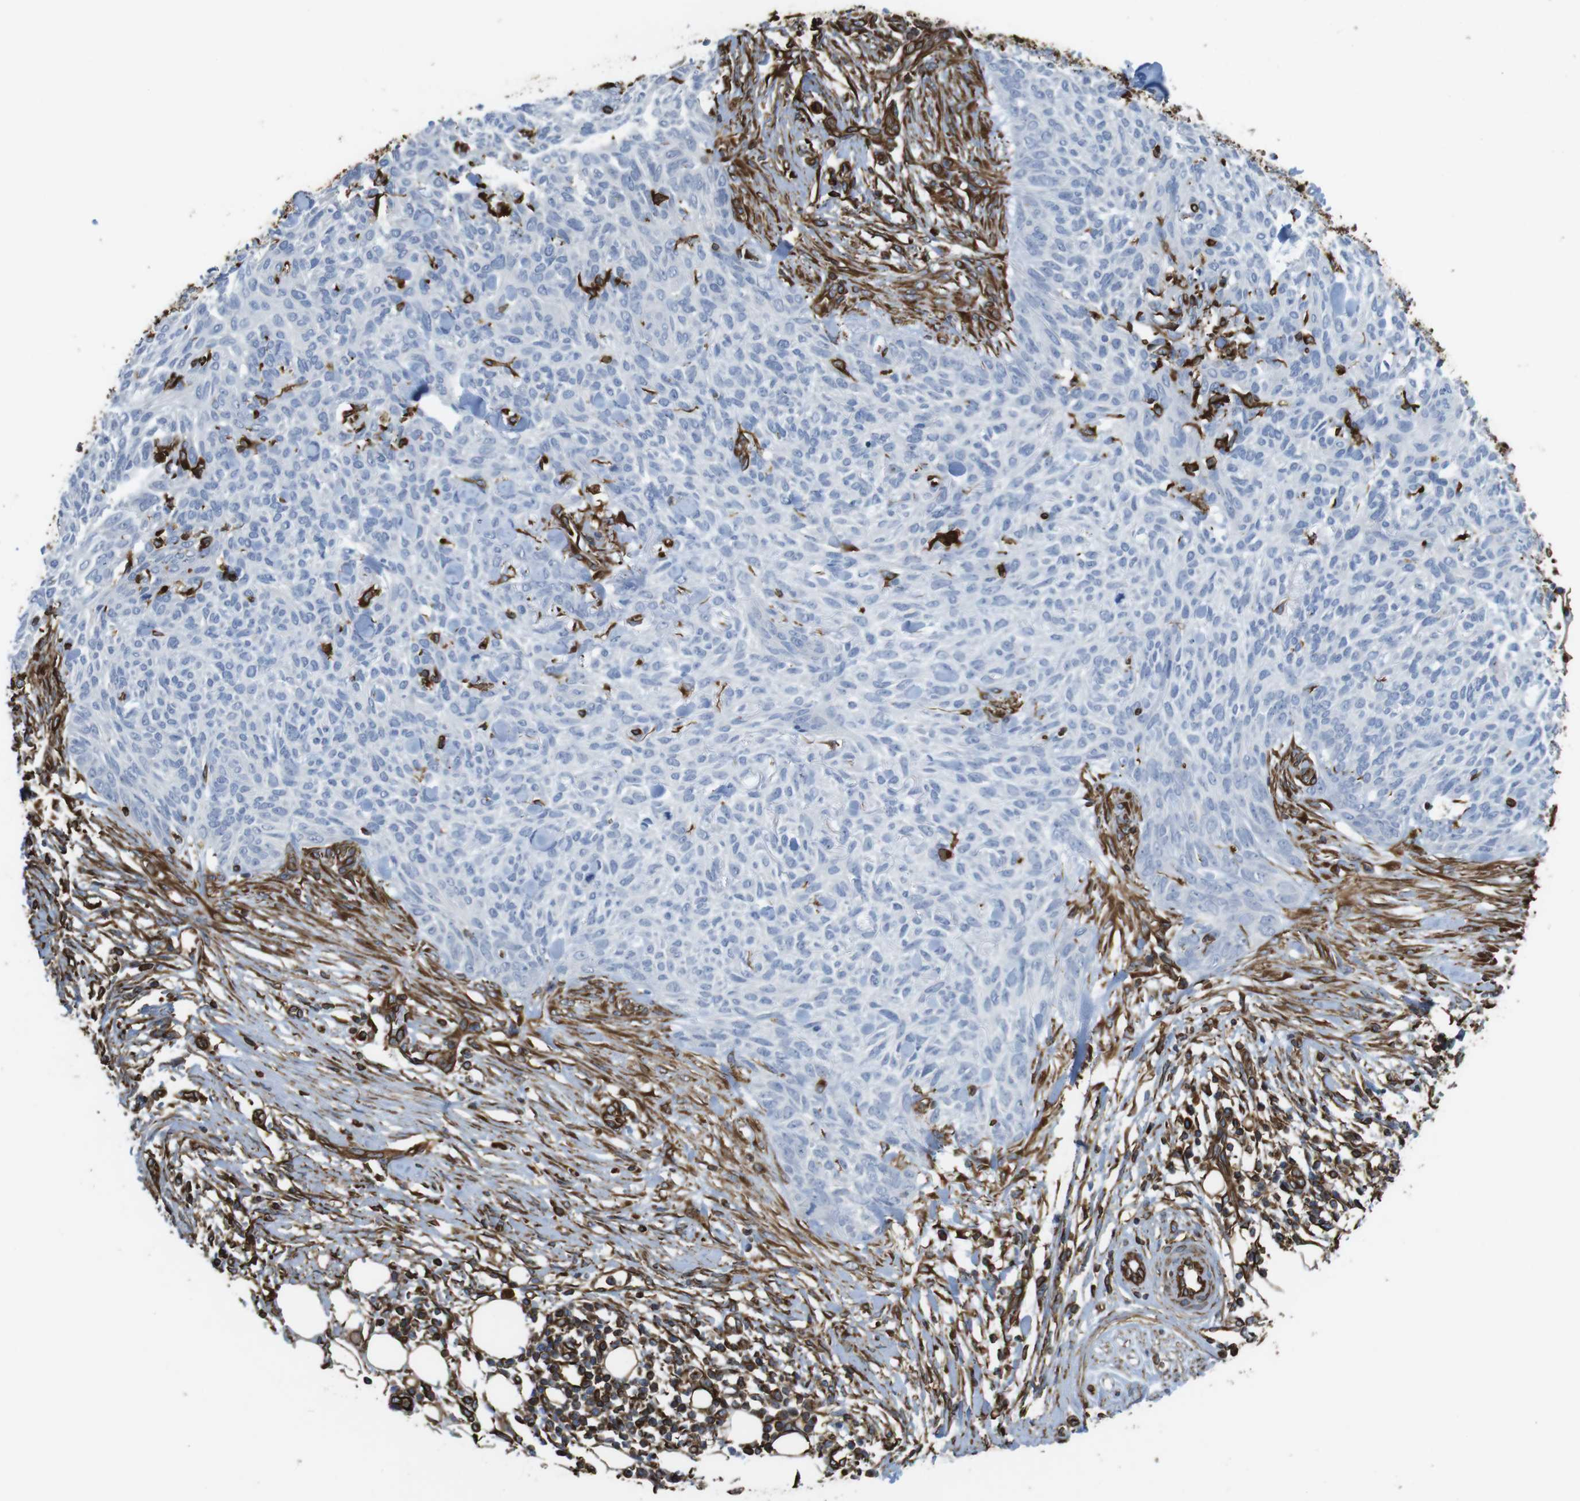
{"staining": {"intensity": "negative", "quantity": "none", "location": "none"}, "tissue": "skin cancer", "cell_type": "Tumor cells", "image_type": "cancer", "snomed": [{"axis": "morphology", "description": "Basal cell carcinoma"}, {"axis": "topography", "description": "Skin"}], "caption": "A high-resolution photomicrograph shows IHC staining of basal cell carcinoma (skin), which shows no significant expression in tumor cells.", "gene": "RALGPS1", "patient": {"sex": "female", "age": 84}}